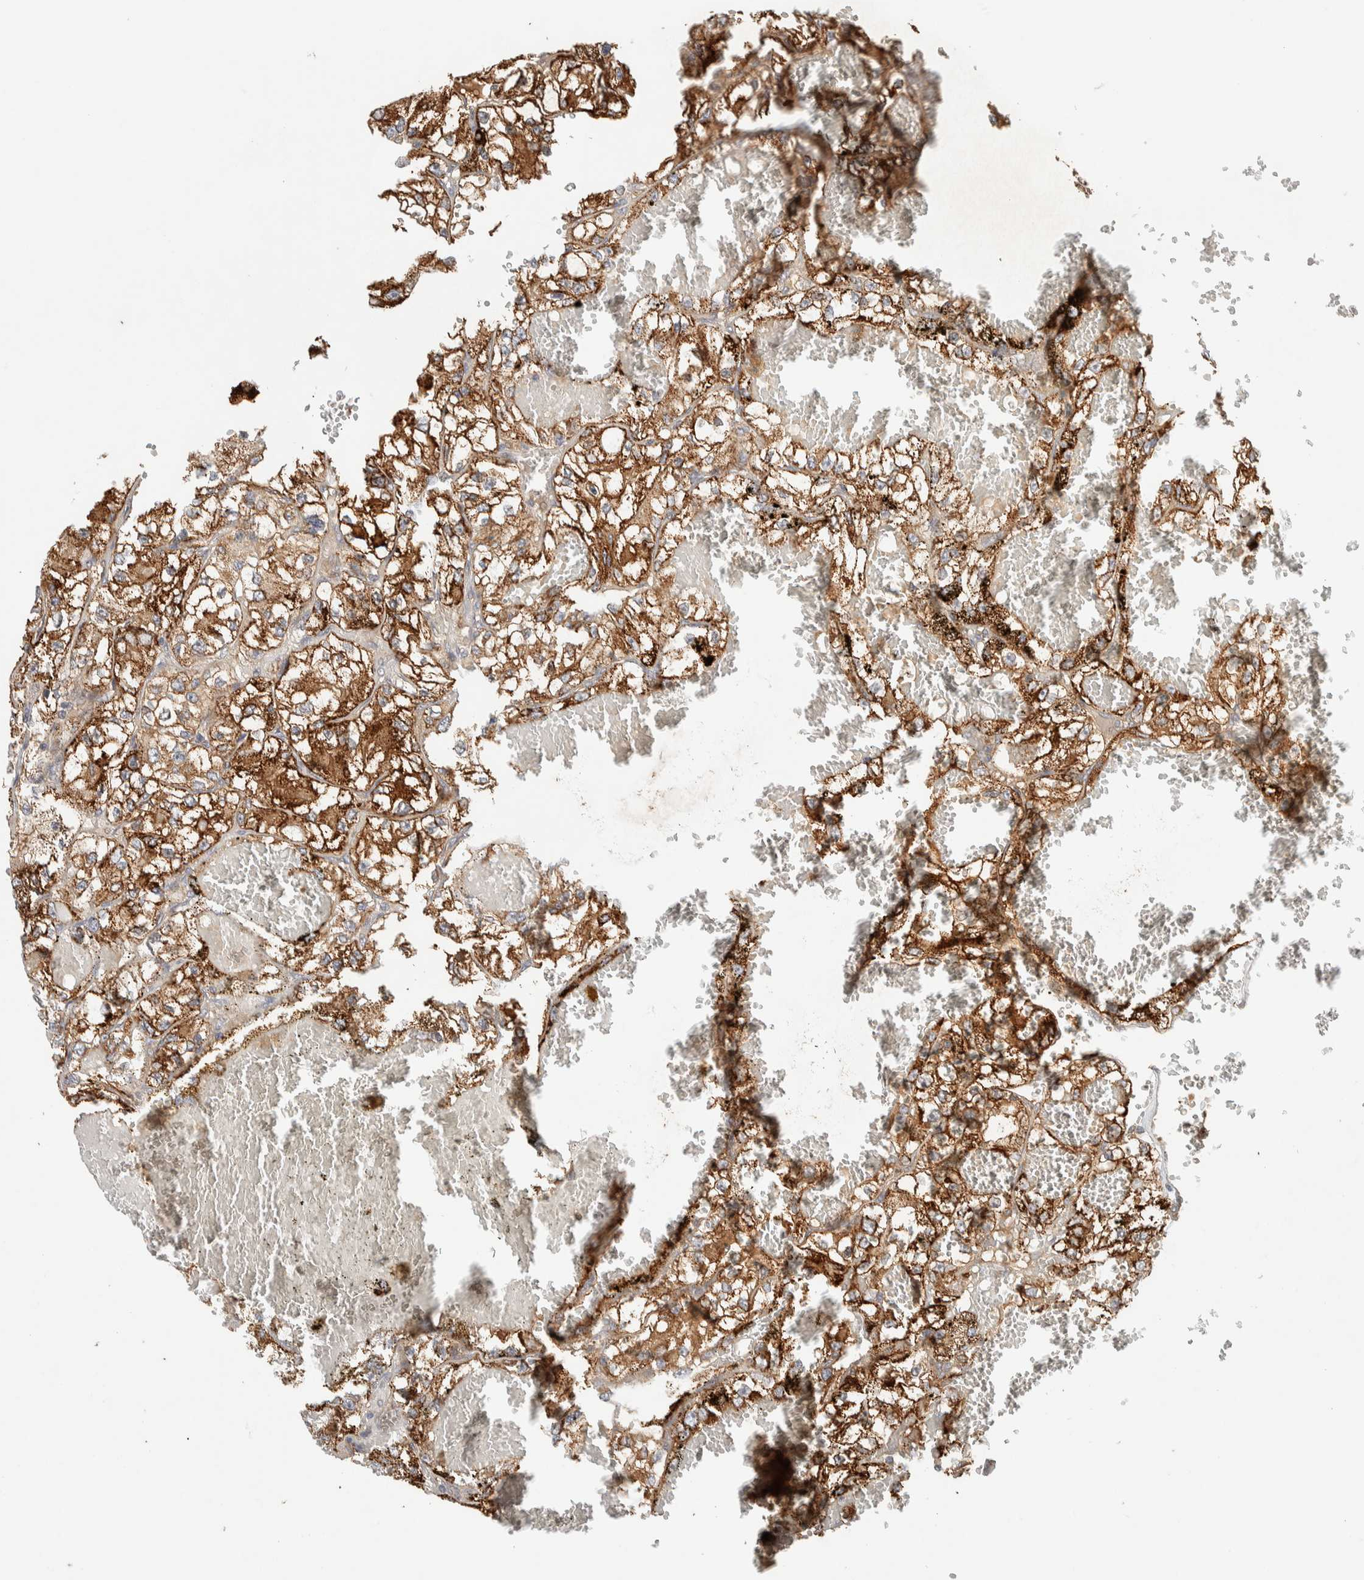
{"staining": {"intensity": "strong", "quantity": ">75%", "location": "cytoplasmic/membranous"}, "tissue": "renal cancer", "cell_type": "Tumor cells", "image_type": "cancer", "snomed": [{"axis": "morphology", "description": "Adenocarcinoma, NOS"}, {"axis": "topography", "description": "Kidney"}], "caption": "Immunohistochemical staining of adenocarcinoma (renal) exhibits high levels of strong cytoplasmic/membranous protein positivity in approximately >75% of tumor cells.", "gene": "FAM167A", "patient": {"sex": "female", "age": 57}}